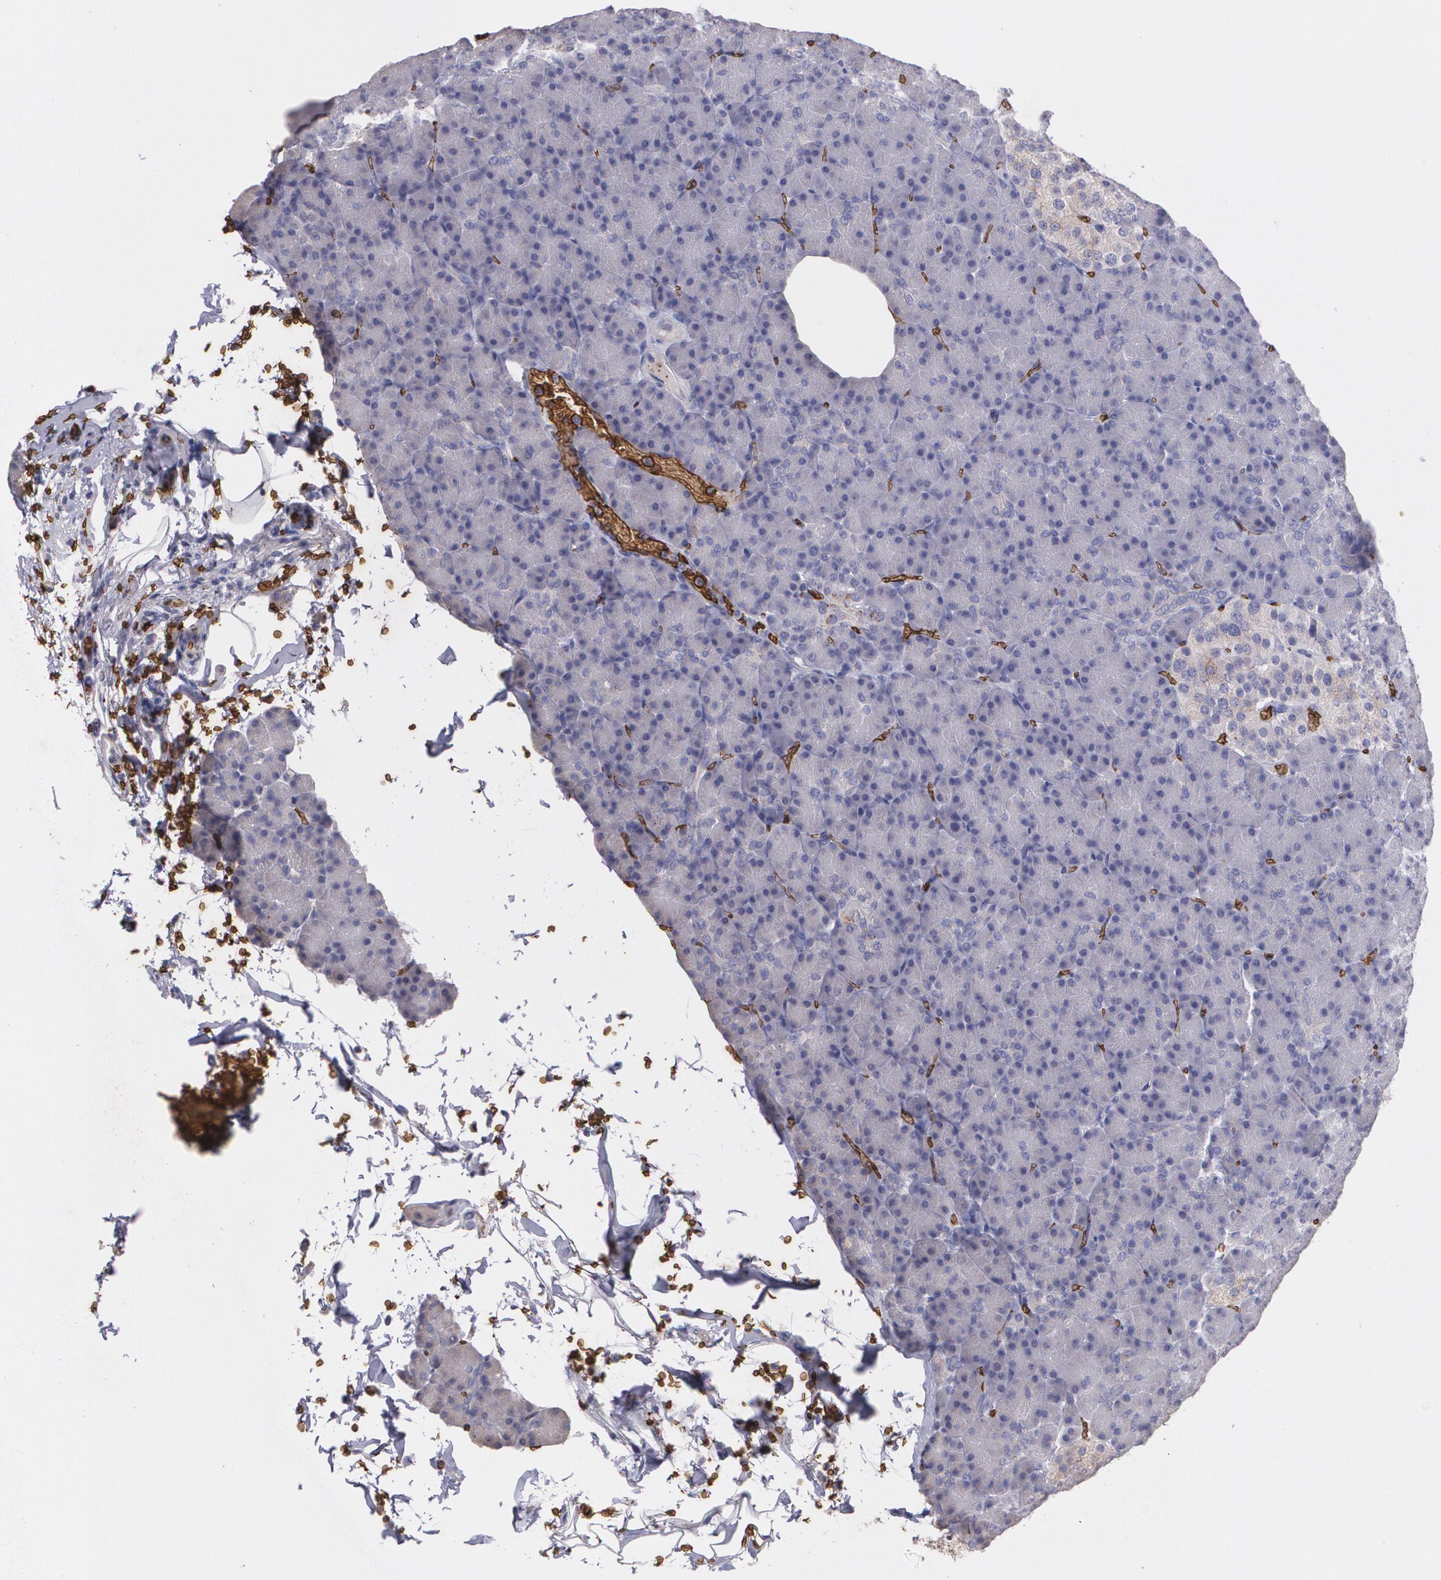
{"staining": {"intensity": "weak", "quantity": "<25%", "location": "cytoplasmic/membranous"}, "tissue": "pancreas", "cell_type": "Exocrine glandular cells", "image_type": "normal", "snomed": [{"axis": "morphology", "description": "Normal tissue, NOS"}, {"axis": "topography", "description": "Pancreas"}], "caption": "The micrograph reveals no staining of exocrine glandular cells in benign pancreas.", "gene": "SLC2A1", "patient": {"sex": "female", "age": 43}}